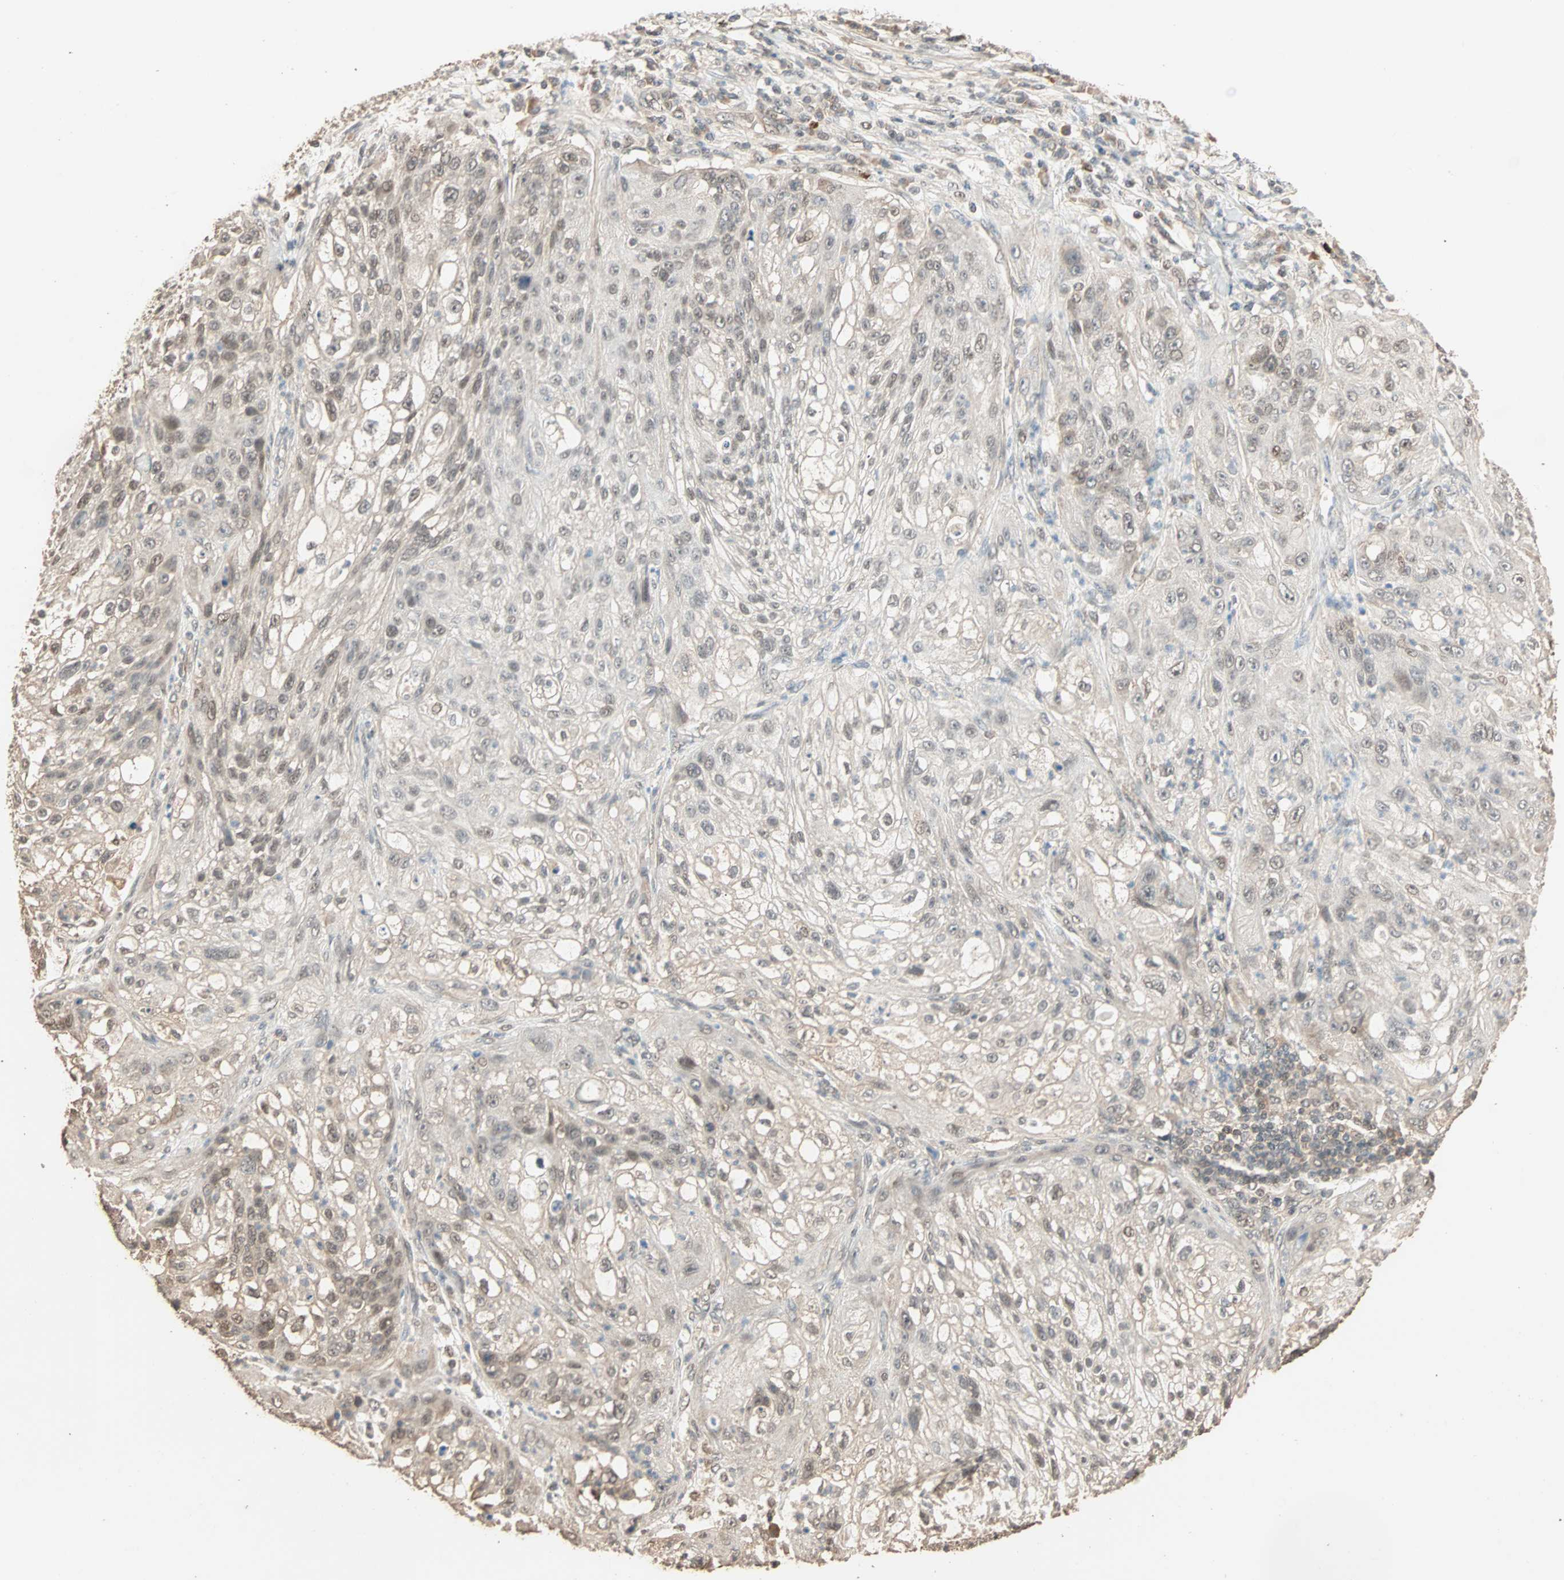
{"staining": {"intensity": "weak", "quantity": ">75%", "location": "cytoplasmic/membranous,nuclear"}, "tissue": "lung cancer", "cell_type": "Tumor cells", "image_type": "cancer", "snomed": [{"axis": "morphology", "description": "Inflammation, NOS"}, {"axis": "morphology", "description": "Squamous cell carcinoma, NOS"}, {"axis": "topography", "description": "Lymph node"}, {"axis": "topography", "description": "Soft tissue"}, {"axis": "topography", "description": "Lung"}], "caption": "DAB immunohistochemical staining of human lung cancer (squamous cell carcinoma) demonstrates weak cytoplasmic/membranous and nuclear protein staining in about >75% of tumor cells. (DAB (3,3'-diaminobenzidine) = brown stain, brightfield microscopy at high magnification).", "gene": "ZBTB33", "patient": {"sex": "male", "age": 66}}